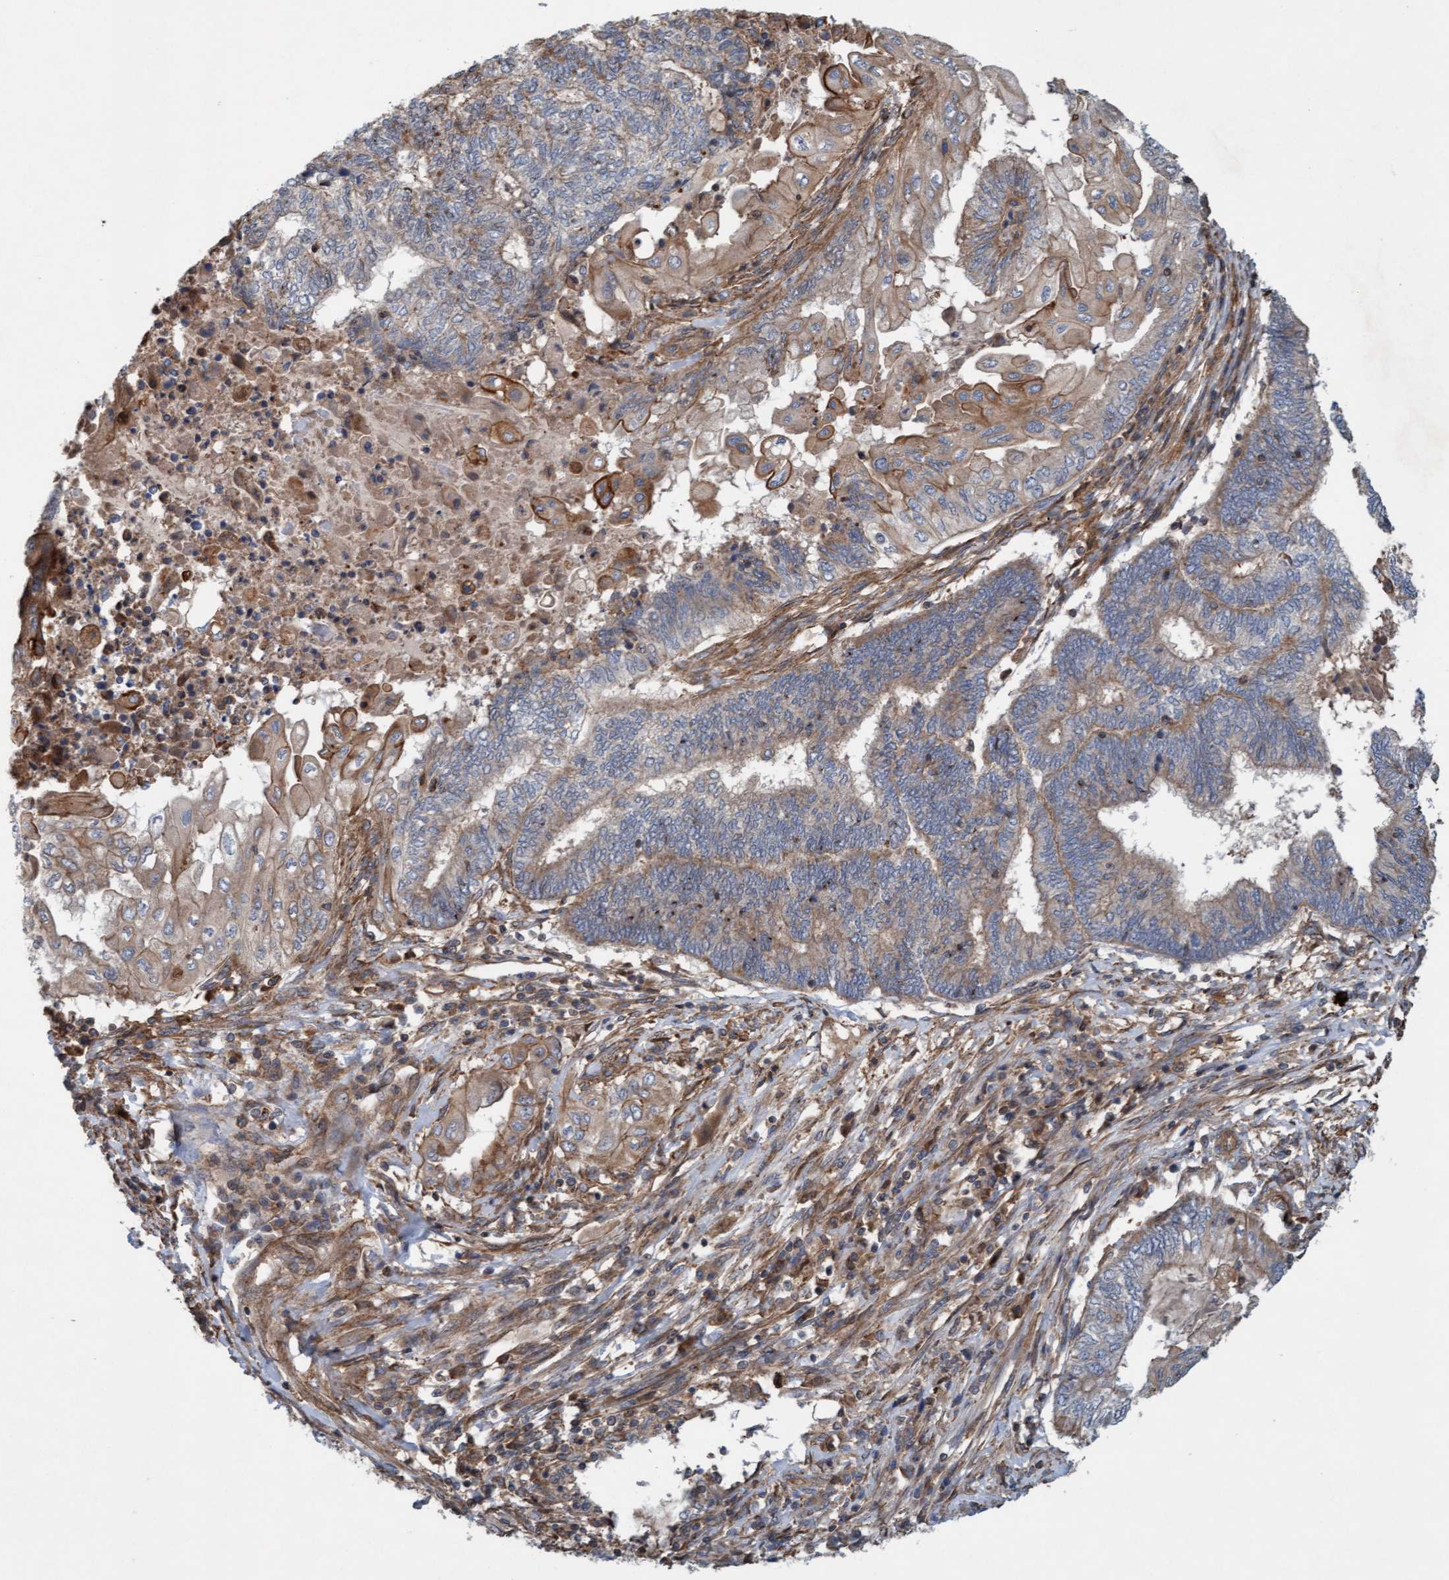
{"staining": {"intensity": "moderate", "quantity": ">75%", "location": "cytoplasmic/membranous"}, "tissue": "endometrial cancer", "cell_type": "Tumor cells", "image_type": "cancer", "snomed": [{"axis": "morphology", "description": "Adenocarcinoma, NOS"}, {"axis": "topography", "description": "Uterus"}, {"axis": "topography", "description": "Endometrium"}], "caption": "Immunohistochemical staining of endometrial cancer (adenocarcinoma) displays moderate cytoplasmic/membranous protein positivity in approximately >75% of tumor cells. Using DAB (brown) and hematoxylin (blue) stains, captured at high magnification using brightfield microscopy.", "gene": "ERAL1", "patient": {"sex": "female", "age": 70}}